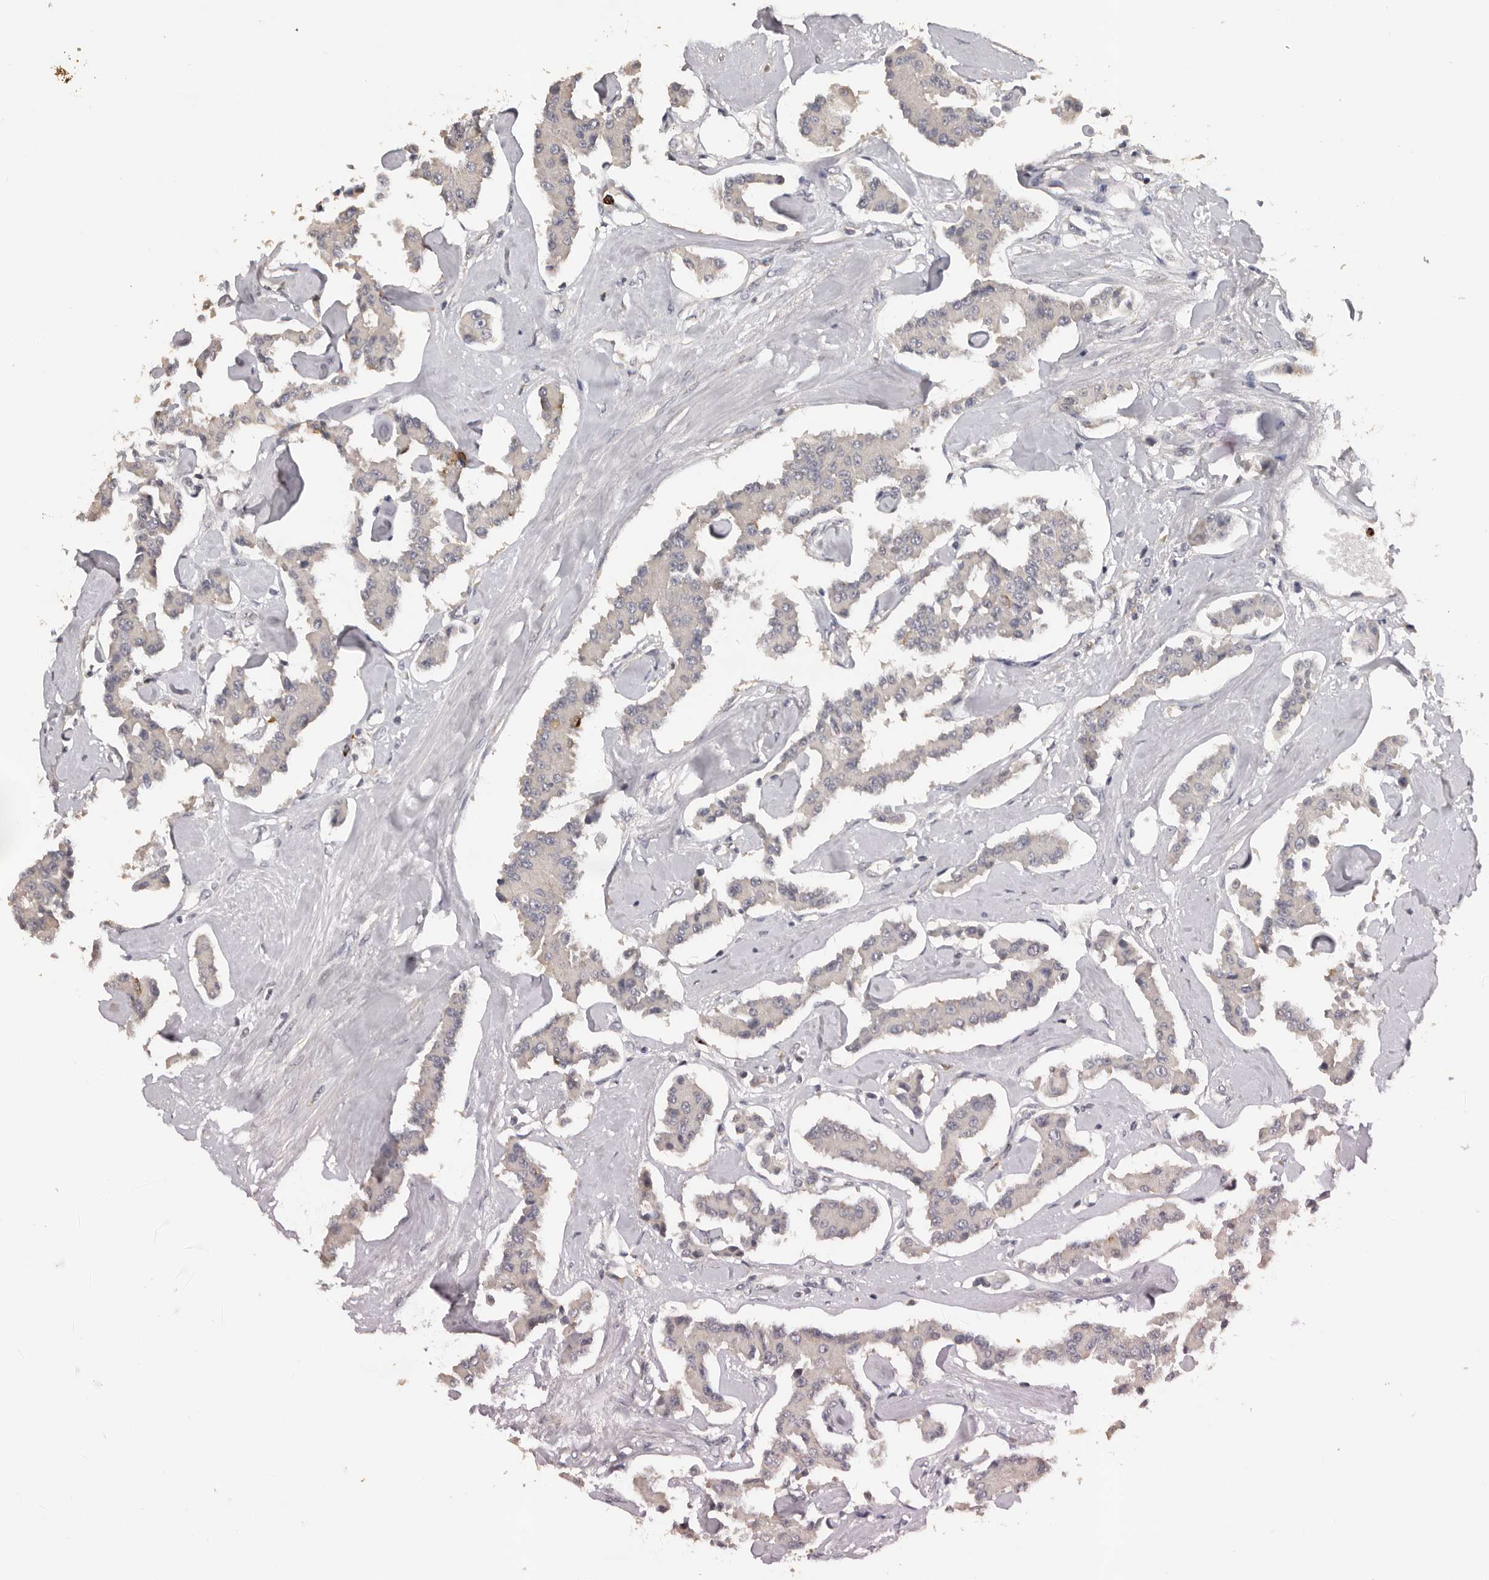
{"staining": {"intensity": "negative", "quantity": "none", "location": "none"}, "tissue": "carcinoid", "cell_type": "Tumor cells", "image_type": "cancer", "snomed": [{"axis": "morphology", "description": "Carcinoid, malignant, NOS"}, {"axis": "topography", "description": "Pancreas"}], "caption": "This is an immunohistochemistry (IHC) photomicrograph of human malignant carcinoid. There is no expression in tumor cells.", "gene": "KIF2B", "patient": {"sex": "male", "age": 41}}